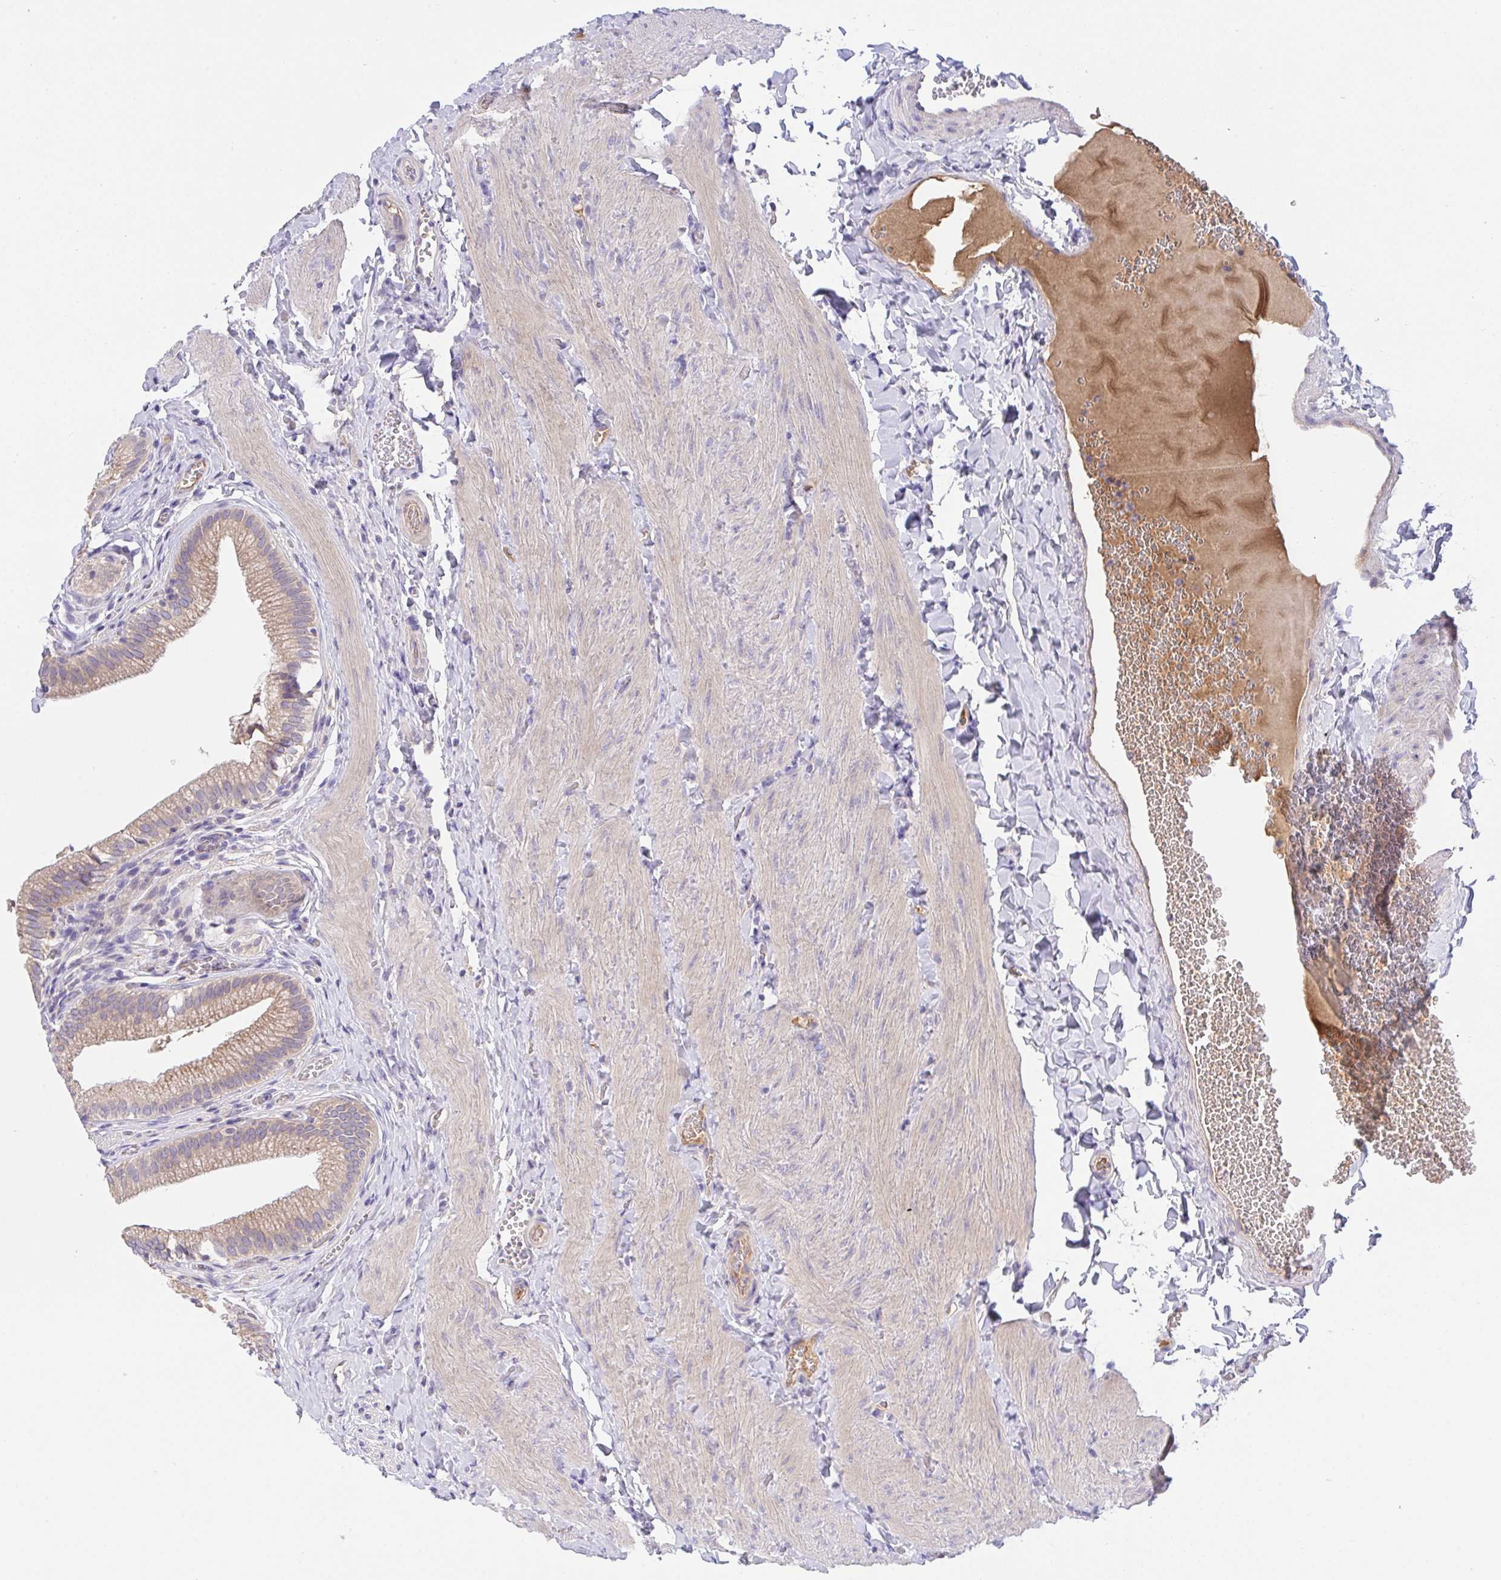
{"staining": {"intensity": "moderate", "quantity": ">75%", "location": "cytoplasmic/membranous"}, "tissue": "gallbladder", "cell_type": "Glandular cells", "image_type": "normal", "snomed": [{"axis": "morphology", "description": "Normal tissue, NOS"}, {"axis": "topography", "description": "Gallbladder"}, {"axis": "topography", "description": "Peripheral nerve tissue"}], "caption": "IHC (DAB) staining of normal human gallbladder shows moderate cytoplasmic/membranous protein expression in about >75% of glandular cells. (DAB (3,3'-diaminobenzidine) IHC, brown staining for protein, blue staining for nuclei).", "gene": "ZNF581", "patient": {"sex": "male", "age": 17}}